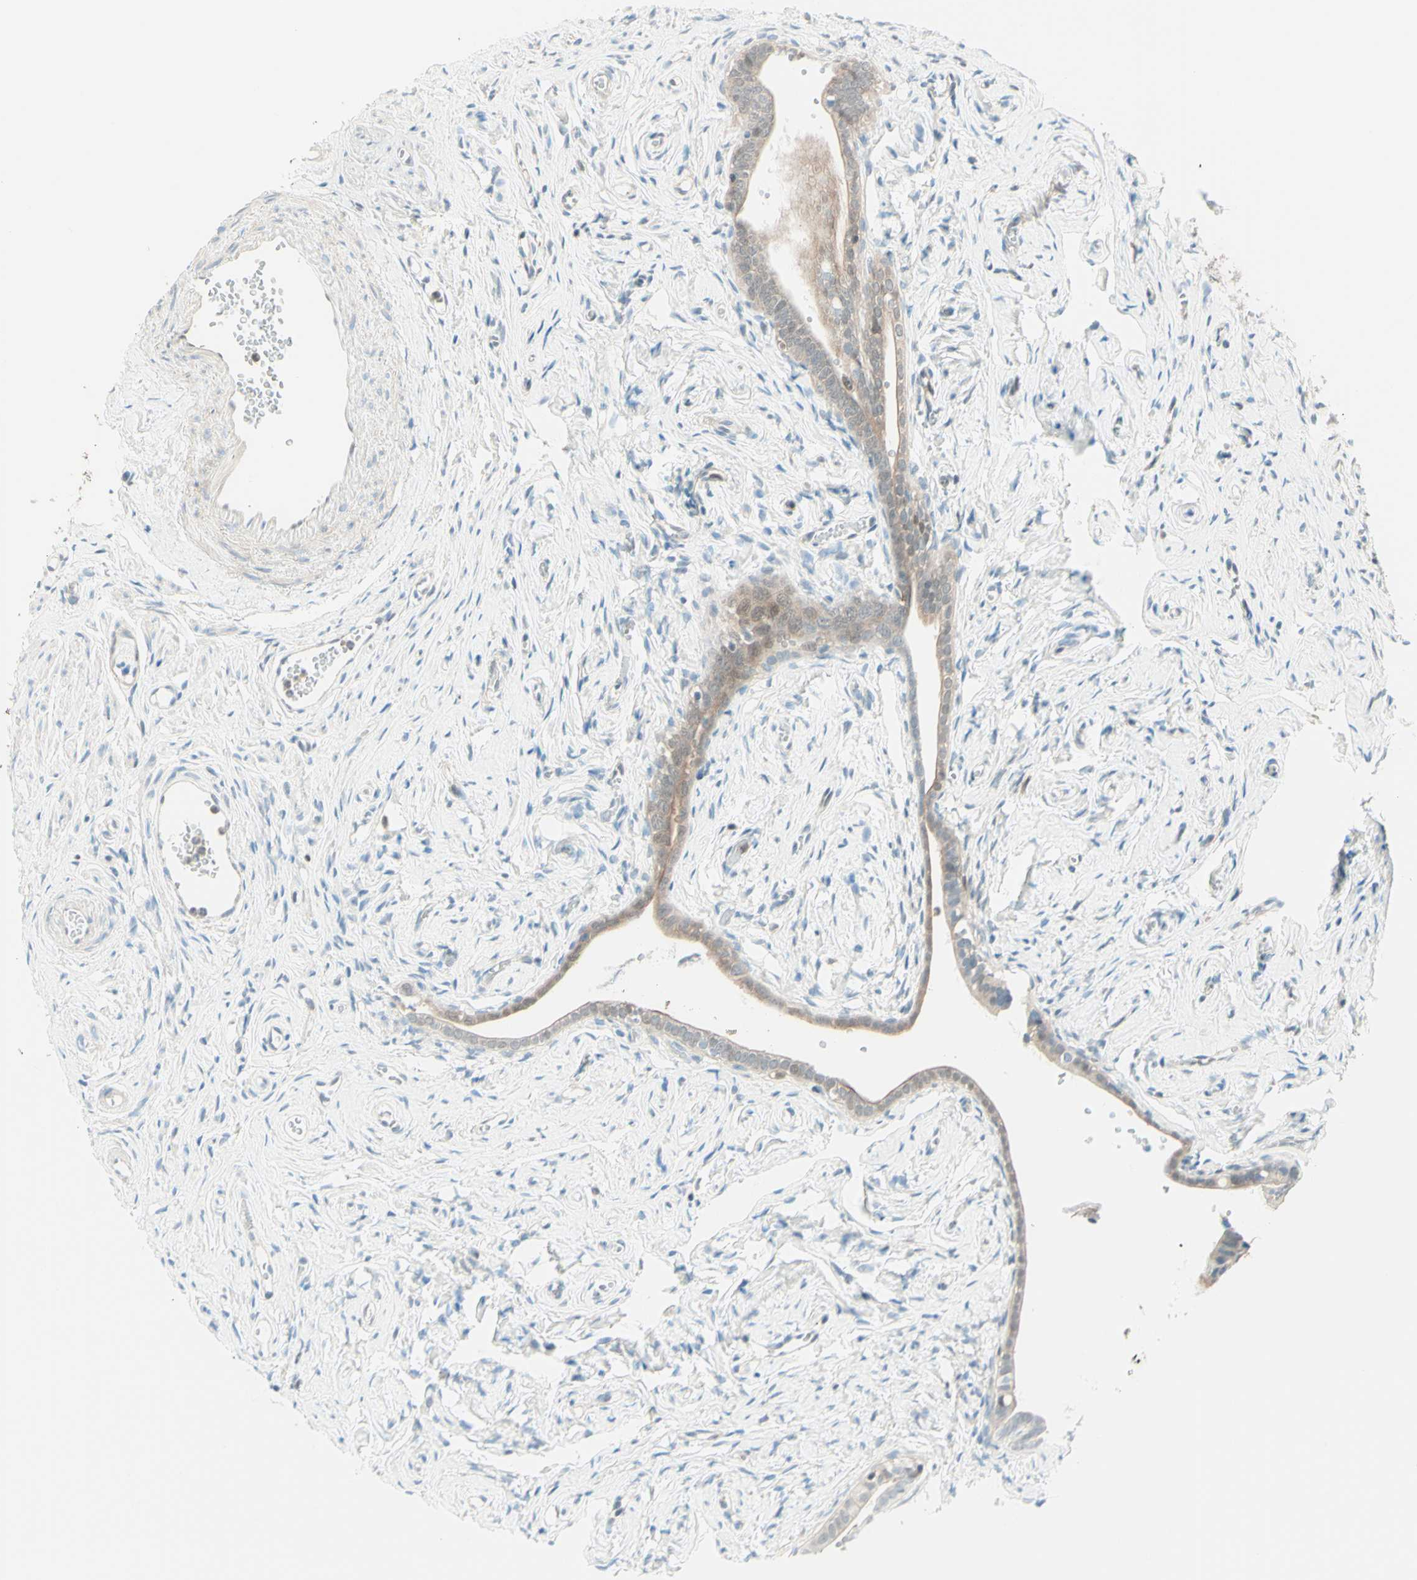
{"staining": {"intensity": "weak", "quantity": ">75%", "location": "cytoplasmic/membranous,nuclear"}, "tissue": "fallopian tube", "cell_type": "Glandular cells", "image_type": "normal", "snomed": [{"axis": "morphology", "description": "Normal tissue, NOS"}, {"axis": "topography", "description": "Fallopian tube"}], "caption": "Fallopian tube stained for a protein demonstrates weak cytoplasmic/membranous,nuclear positivity in glandular cells.", "gene": "UPK3B", "patient": {"sex": "female", "age": 71}}